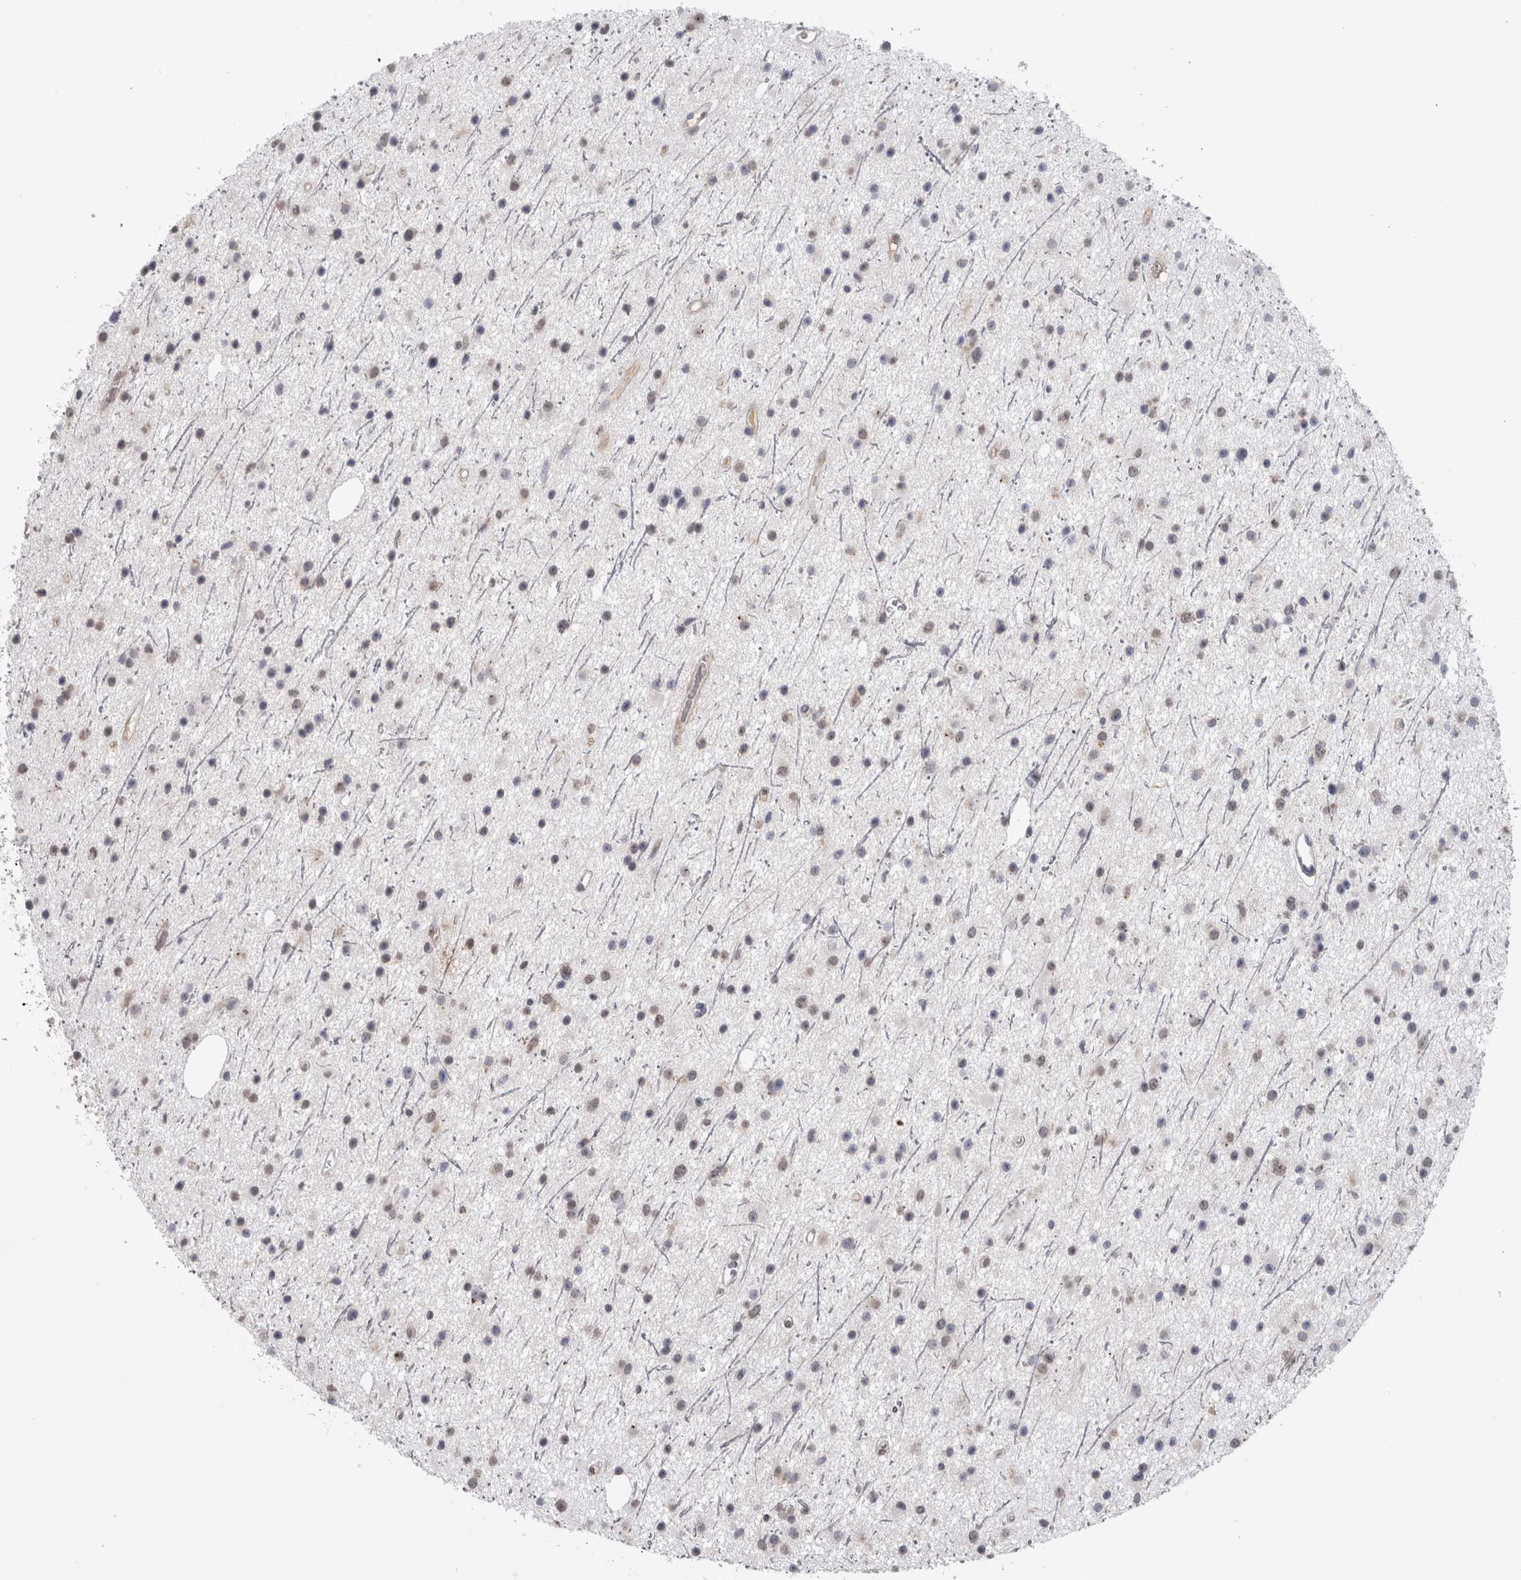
{"staining": {"intensity": "weak", "quantity": "25%-75%", "location": "nuclear"}, "tissue": "glioma", "cell_type": "Tumor cells", "image_type": "cancer", "snomed": [{"axis": "morphology", "description": "Glioma, malignant, Low grade"}, {"axis": "topography", "description": "Cerebral cortex"}], "caption": "Weak nuclear protein staining is seen in approximately 25%-75% of tumor cells in malignant glioma (low-grade).", "gene": "PAX5", "patient": {"sex": "female", "age": 39}}